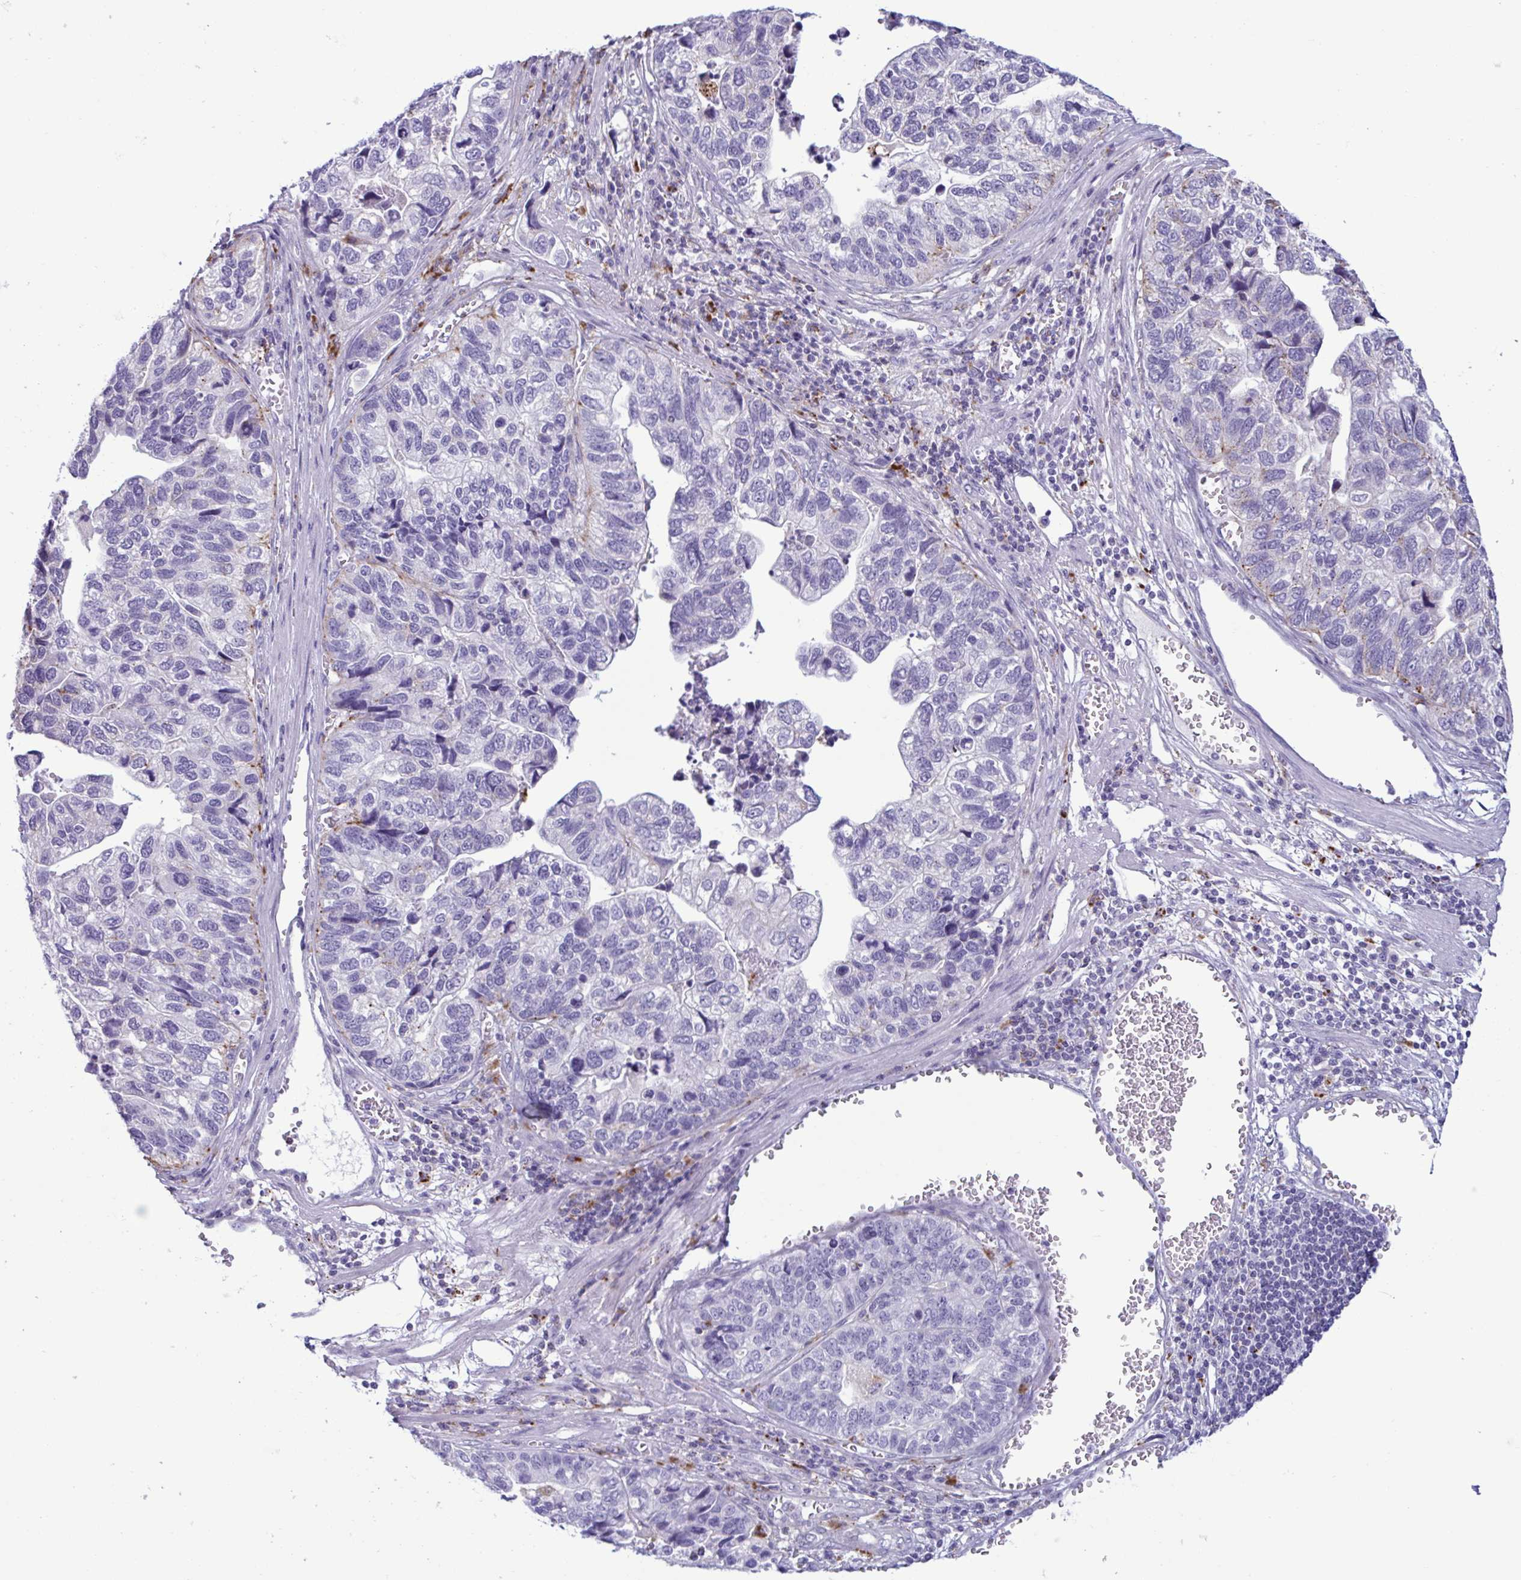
{"staining": {"intensity": "negative", "quantity": "none", "location": "none"}, "tissue": "stomach cancer", "cell_type": "Tumor cells", "image_type": "cancer", "snomed": [{"axis": "morphology", "description": "Adenocarcinoma, NOS"}, {"axis": "topography", "description": "Stomach, upper"}], "caption": "Tumor cells are negative for protein expression in human adenocarcinoma (stomach).", "gene": "XCL1", "patient": {"sex": "female", "age": 67}}